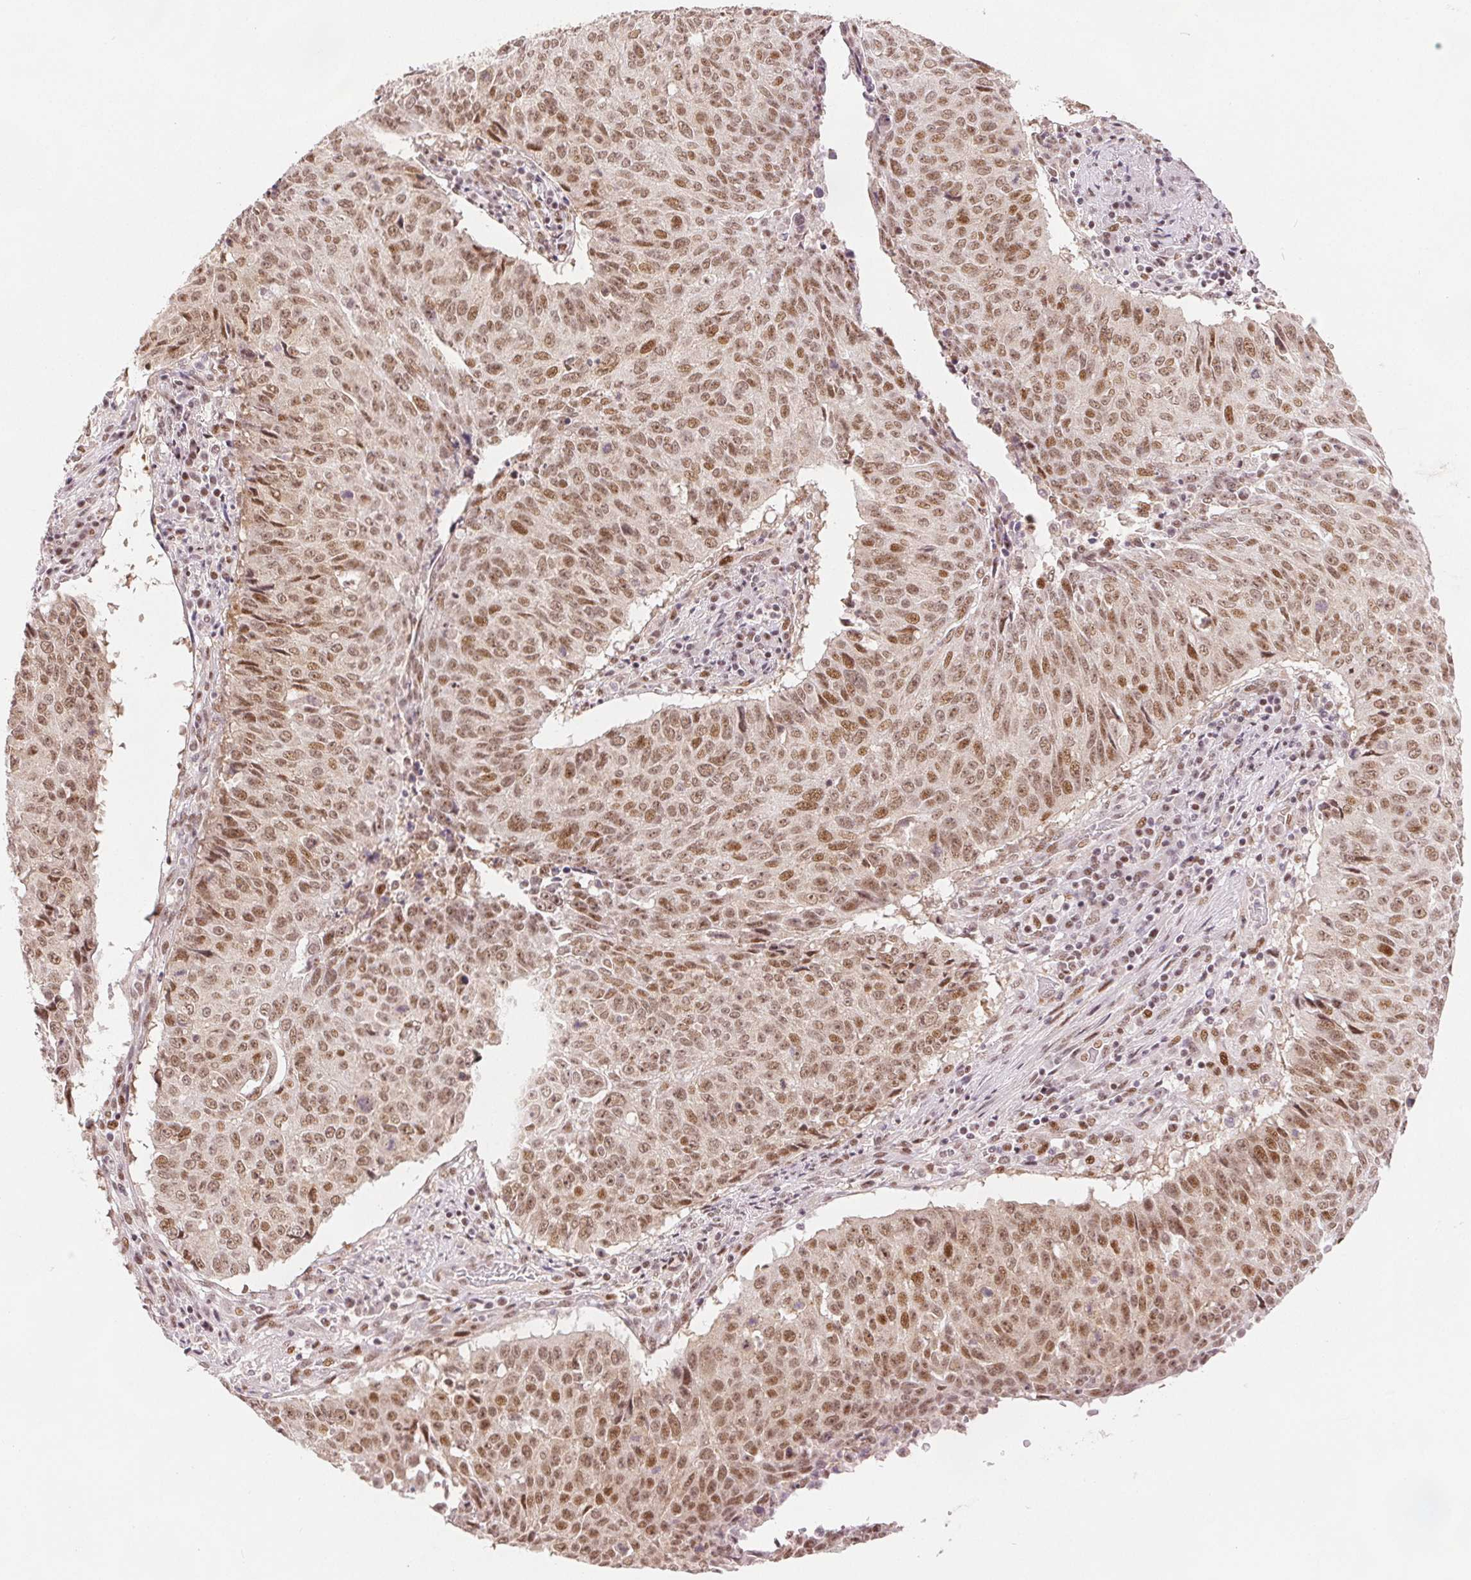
{"staining": {"intensity": "moderate", "quantity": ">75%", "location": "nuclear"}, "tissue": "lung cancer", "cell_type": "Tumor cells", "image_type": "cancer", "snomed": [{"axis": "morphology", "description": "Normal tissue, NOS"}, {"axis": "morphology", "description": "Squamous cell carcinoma, NOS"}, {"axis": "topography", "description": "Bronchus"}, {"axis": "topography", "description": "Lung"}], "caption": "Moderate nuclear expression is identified in about >75% of tumor cells in squamous cell carcinoma (lung). The protein of interest is stained brown, and the nuclei are stained in blue (DAB (3,3'-diaminobenzidine) IHC with brightfield microscopy, high magnification).", "gene": "ZNF703", "patient": {"sex": "male", "age": 64}}